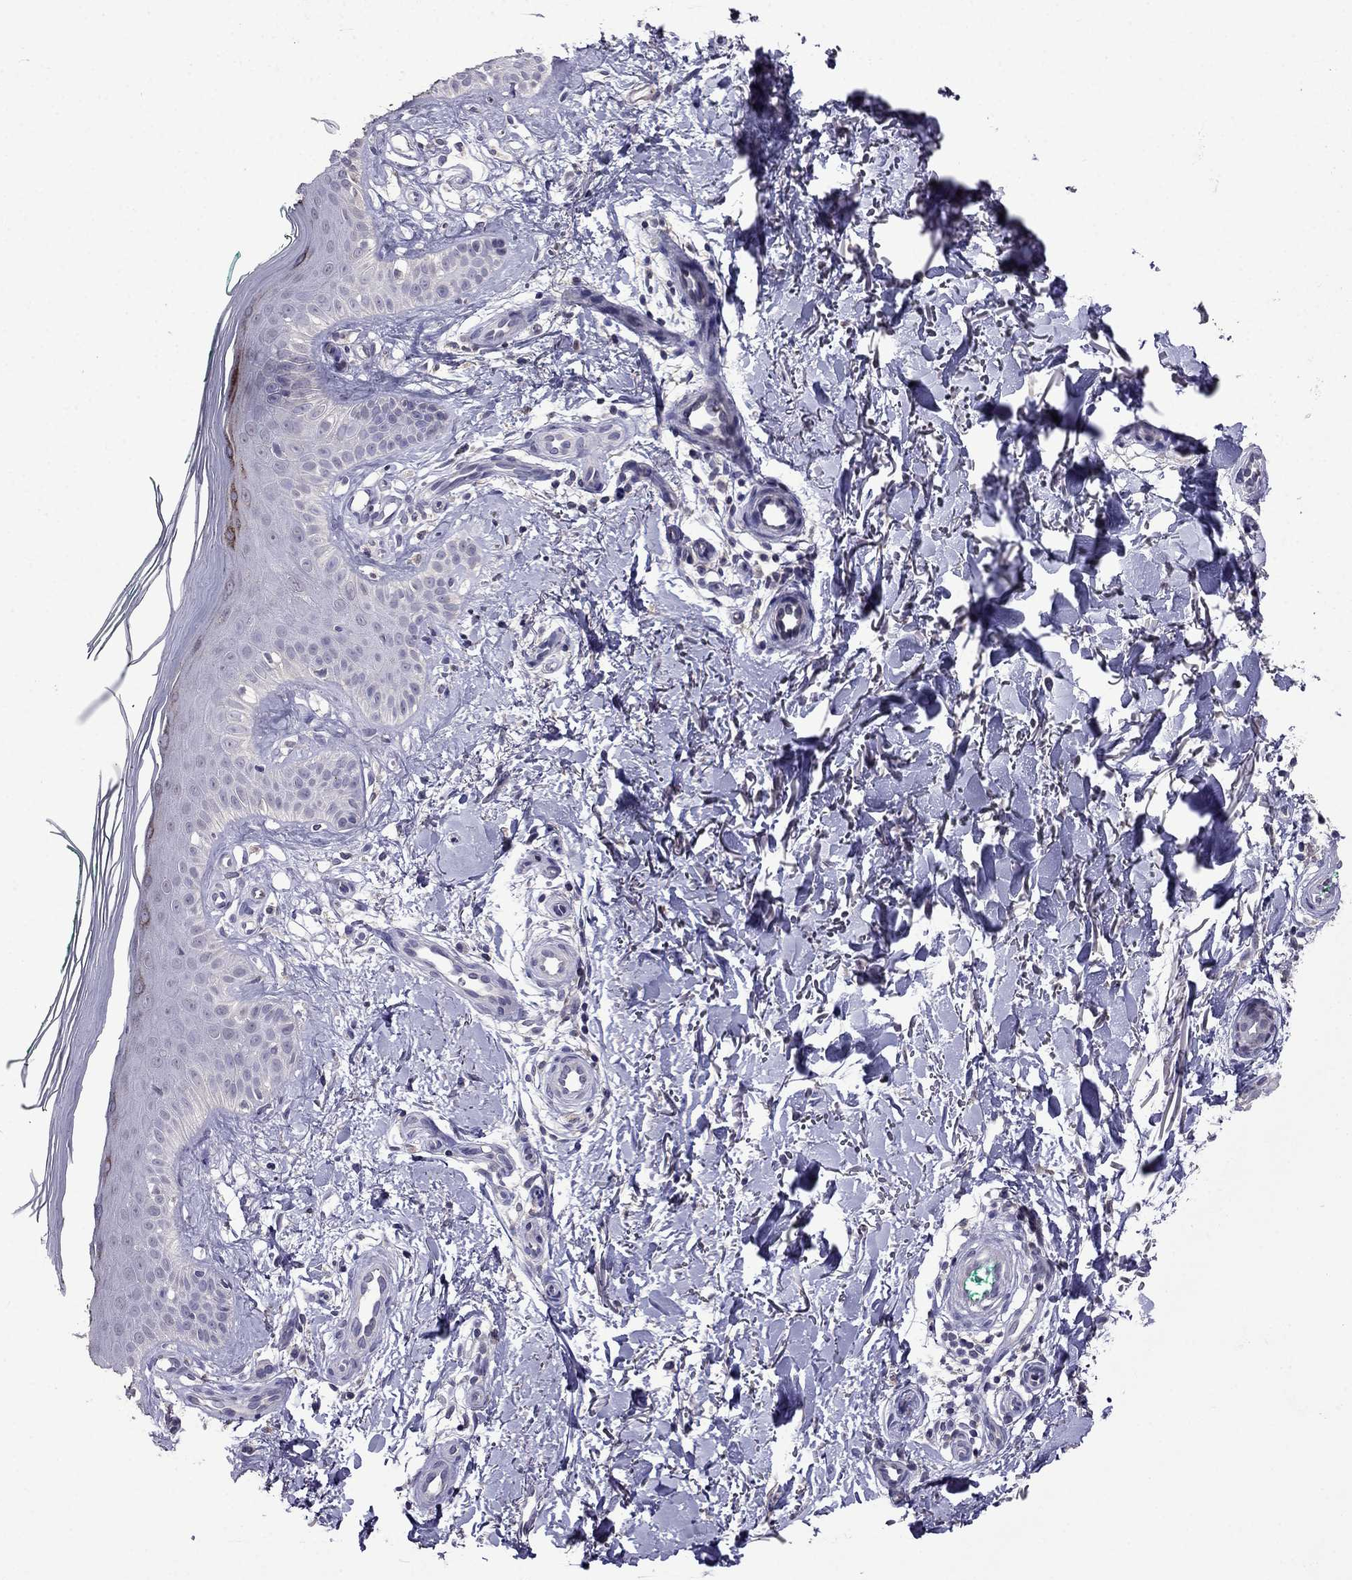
{"staining": {"intensity": "negative", "quantity": "none", "location": "none"}, "tissue": "skin", "cell_type": "Fibroblasts", "image_type": "normal", "snomed": [{"axis": "morphology", "description": "Normal tissue, NOS"}, {"axis": "morphology", "description": "Inflammation, NOS"}, {"axis": "morphology", "description": "Fibrosis, NOS"}, {"axis": "topography", "description": "Skin"}], "caption": "Immunohistochemistry photomicrograph of benign skin: skin stained with DAB reveals no significant protein expression in fibroblasts.", "gene": "AQP9", "patient": {"sex": "male", "age": 71}}